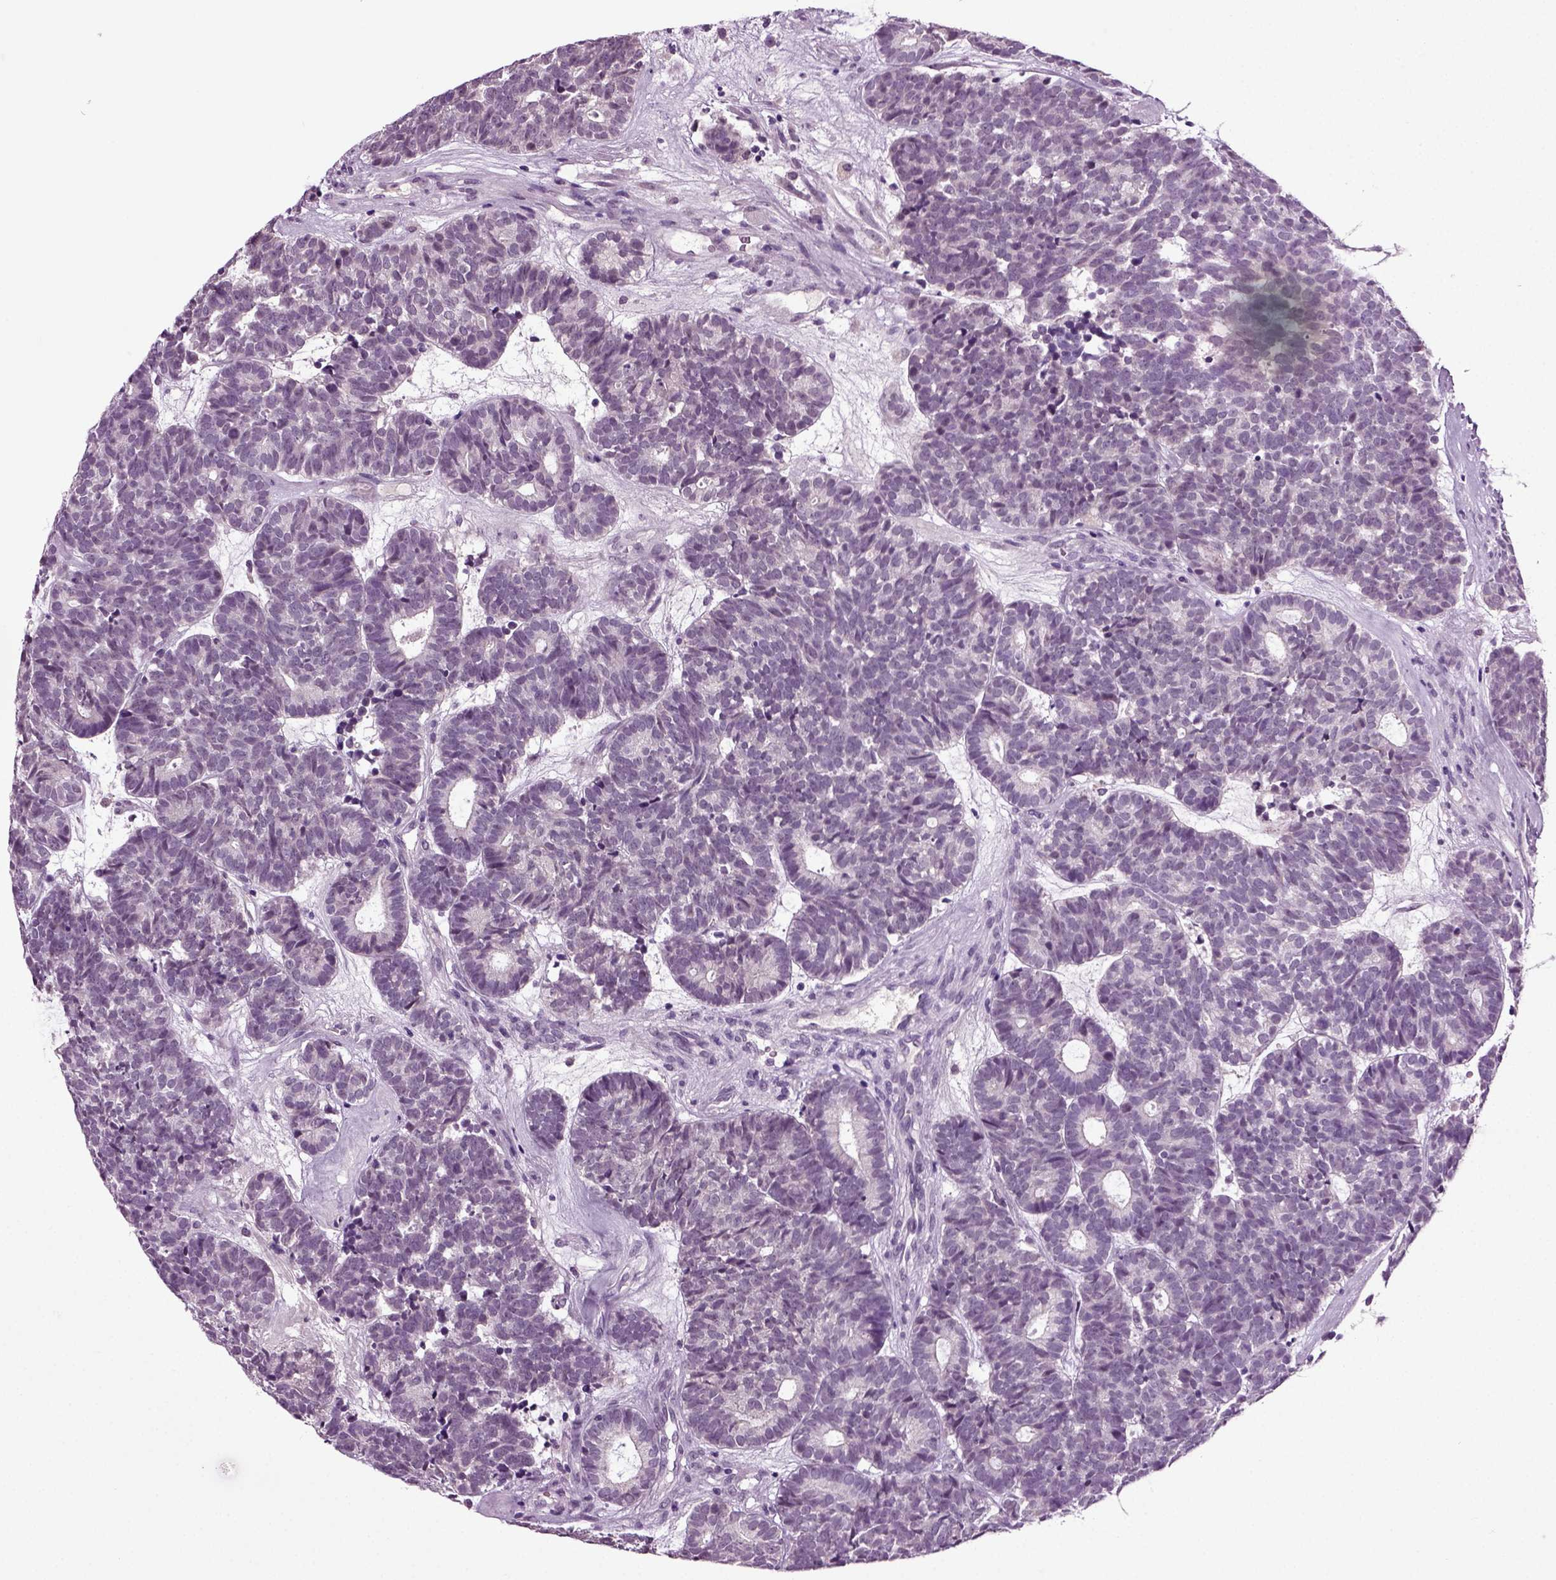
{"staining": {"intensity": "negative", "quantity": "none", "location": "none"}, "tissue": "head and neck cancer", "cell_type": "Tumor cells", "image_type": "cancer", "snomed": [{"axis": "morphology", "description": "Adenocarcinoma, NOS"}, {"axis": "topography", "description": "Head-Neck"}], "caption": "Tumor cells are negative for protein expression in human head and neck cancer.", "gene": "SPATA17", "patient": {"sex": "female", "age": 81}}